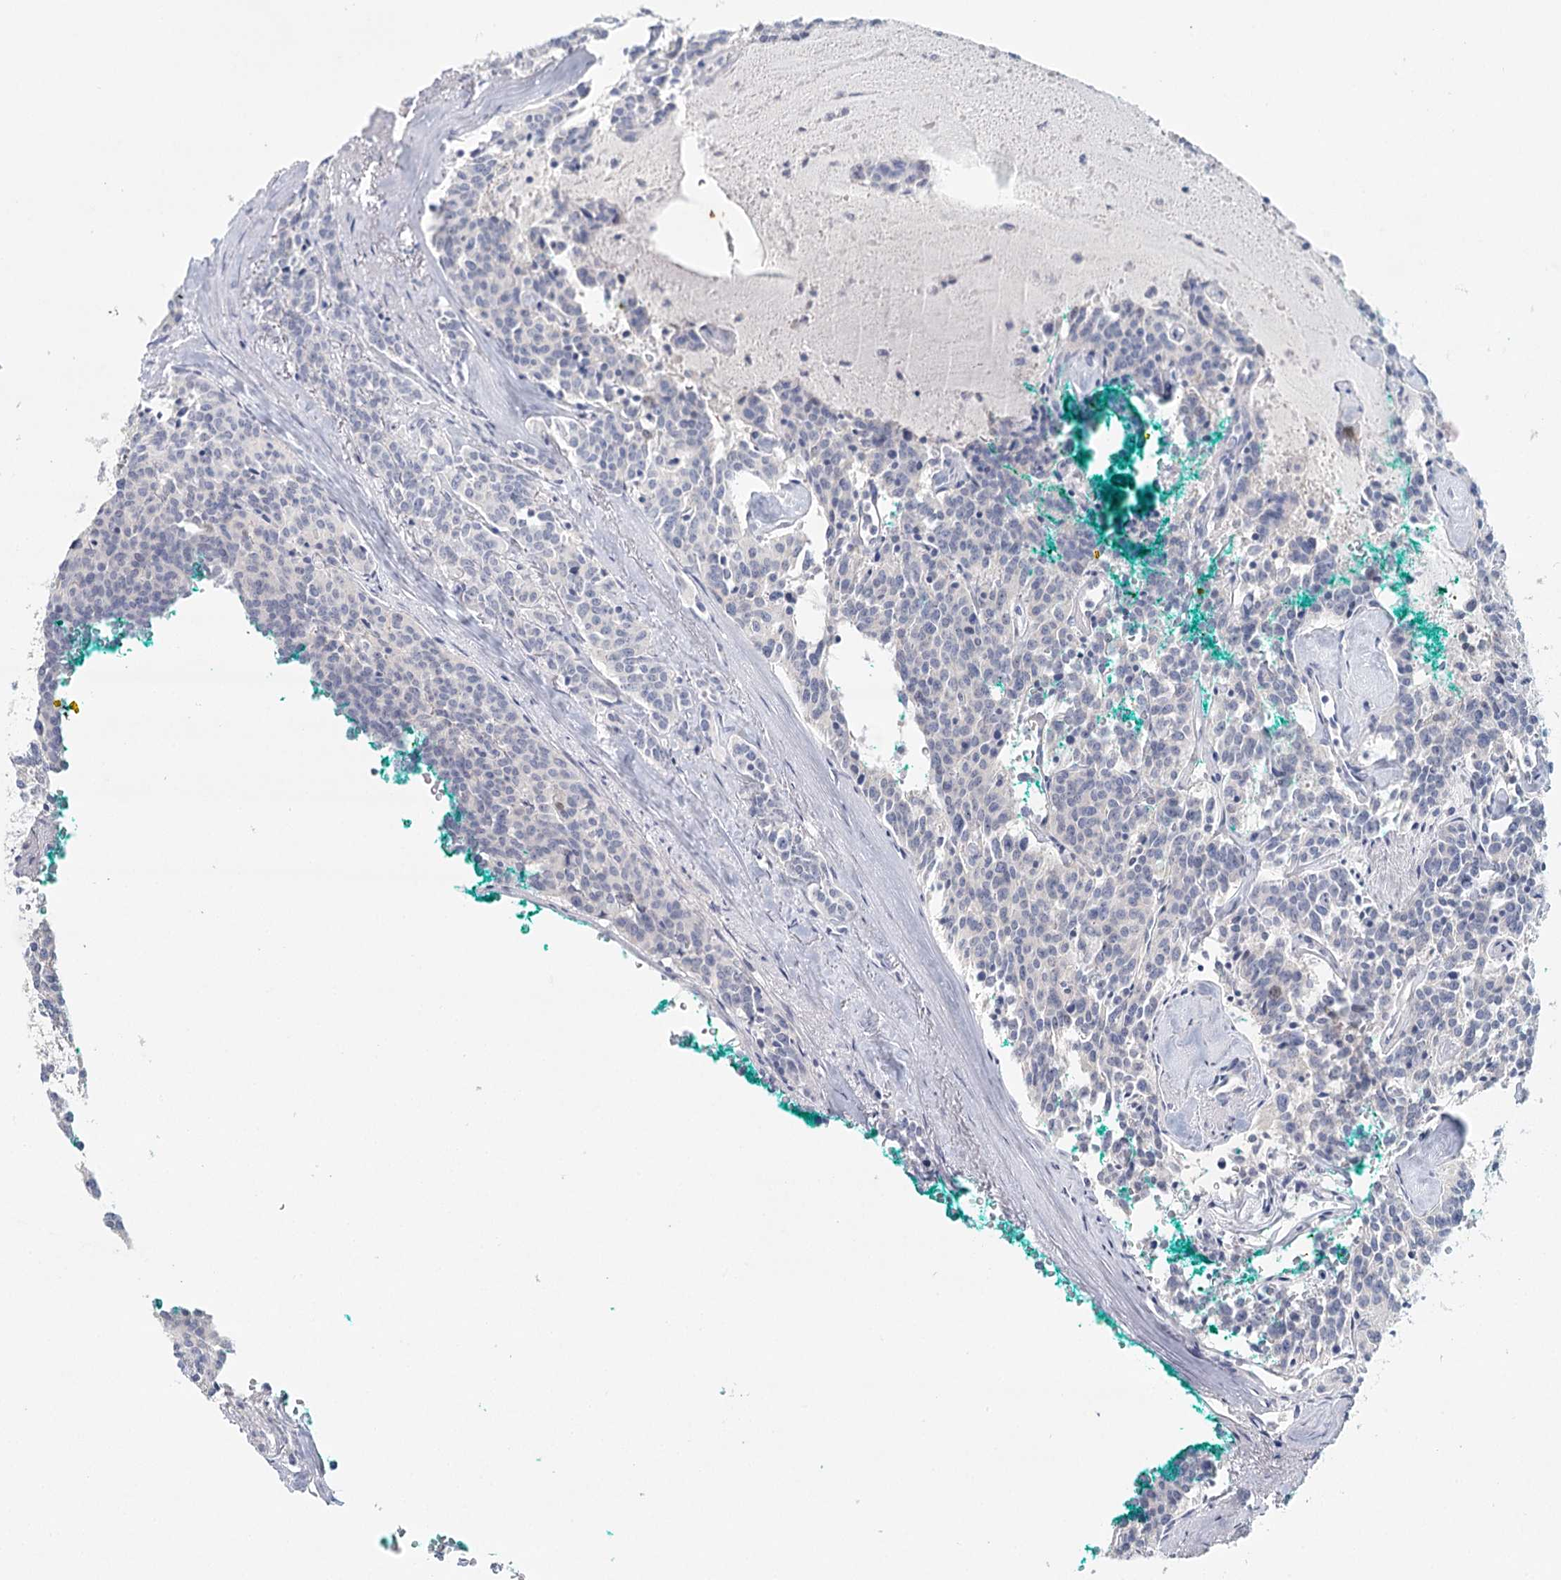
{"staining": {"intensity": "negative", "quantity": "none", "location": "none"}, "tissue": "carcinoid", "cell_type": "Tumor cells", "image_type": "cancer", "snomed": [{"axis": "morphology", "description": "Carcinoid, malignant, NOS"}, {"axis": "topography", "description": "Lung"}], "caption": "Human carcinoid (malignant) stained for a protein using immunohistochemistry (IHC) displays no expression in tumor cells.", "gene": "HSPA4L", "patient": {"sex": "female", "age": 46}}